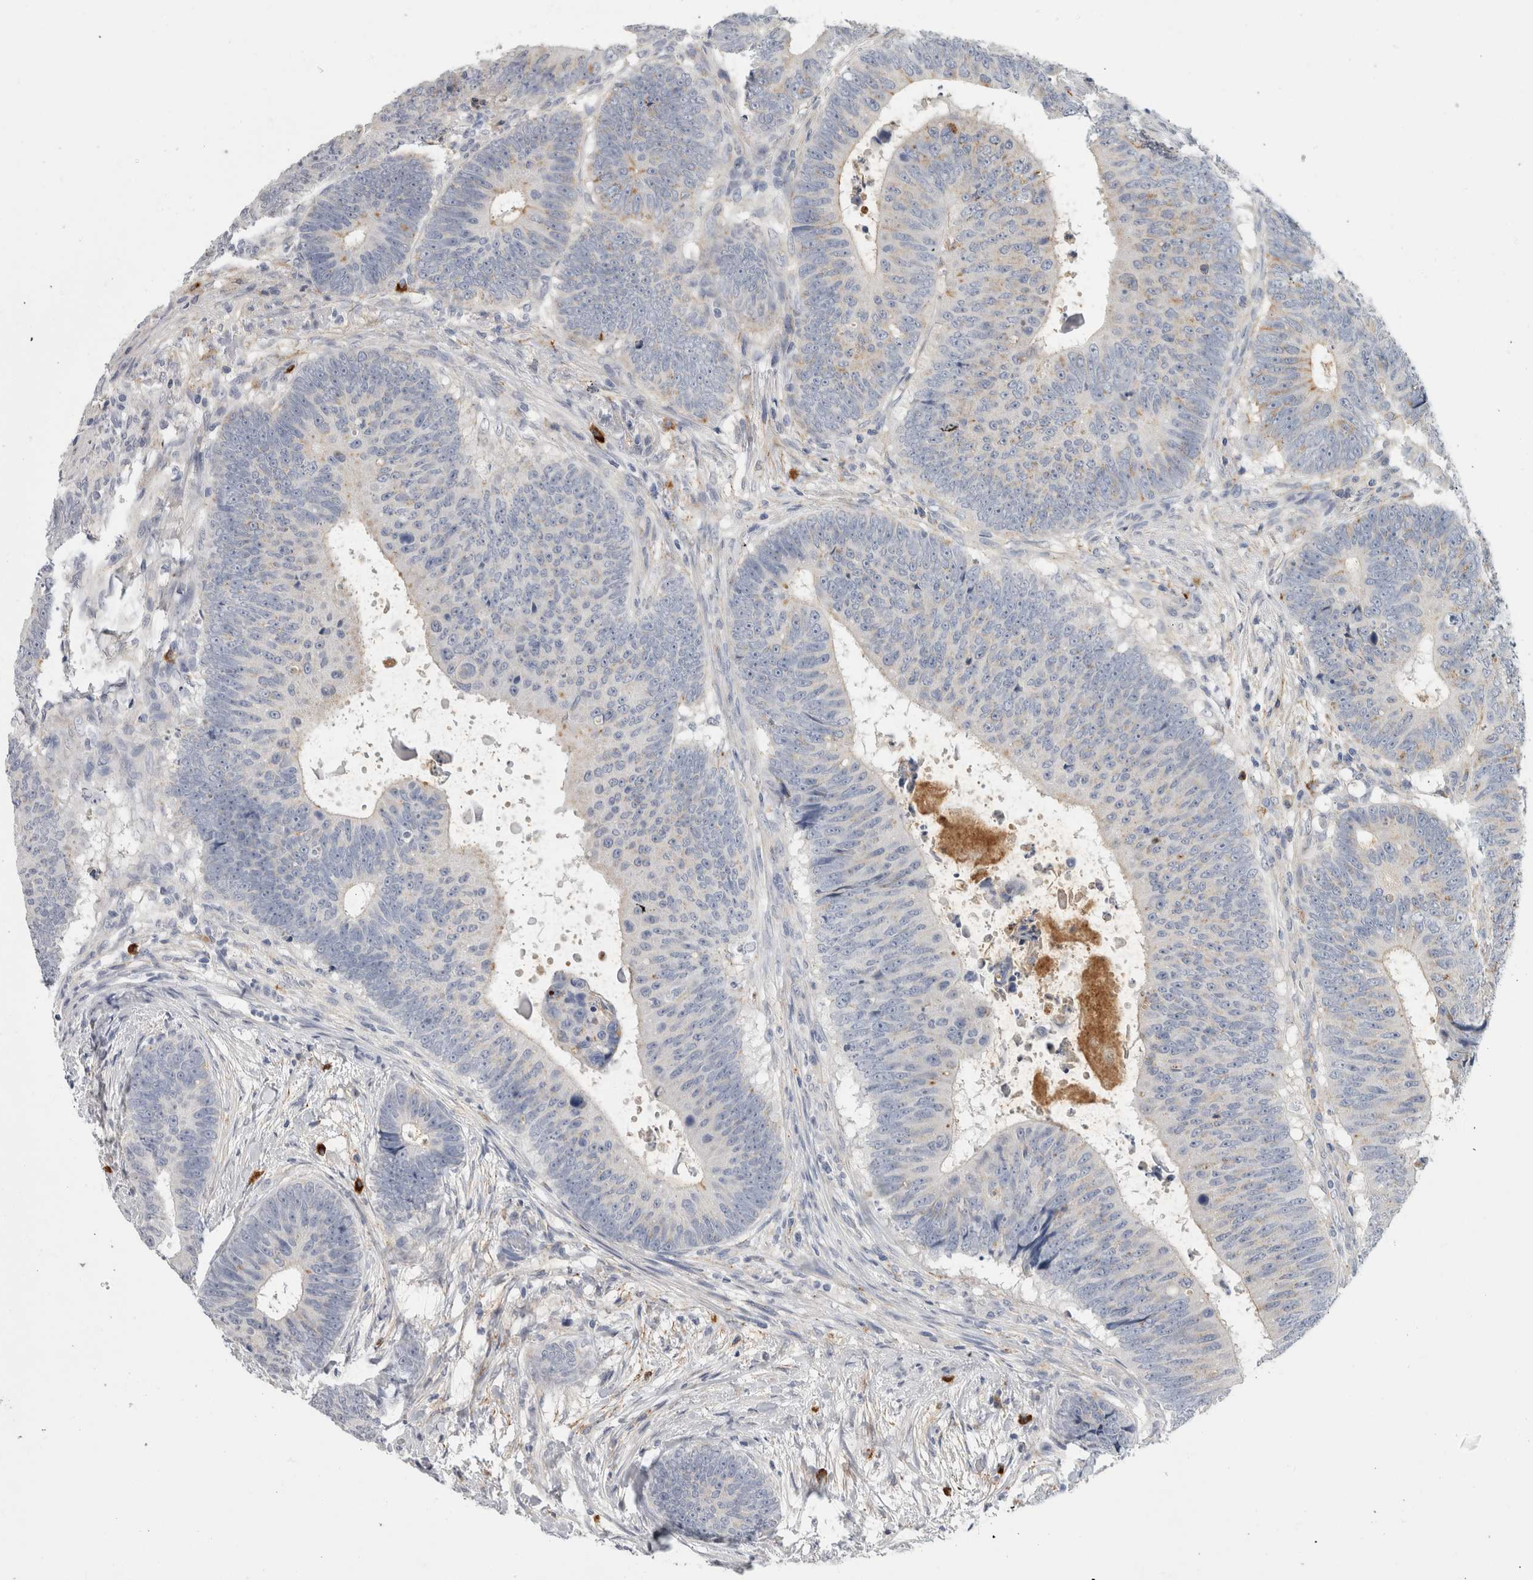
{"staining": {"intensity": "negative", "quantity": "none", "location": "none"}, "tissue": "colorectal cancer", "cell_type": "Tumor cells", "image_type": "cancer", "snomed": [{"axis": "morphology", "description": "Adenocarcinoma, NOS"}, {"axis": "topography", "description": "Colon"}], "caption": "Immunohistochemical staining of colorectal cancer reveals no significant staining in tumor cells.", "gene": "CD63", "patient": {"sex": "male", "age": 56}}